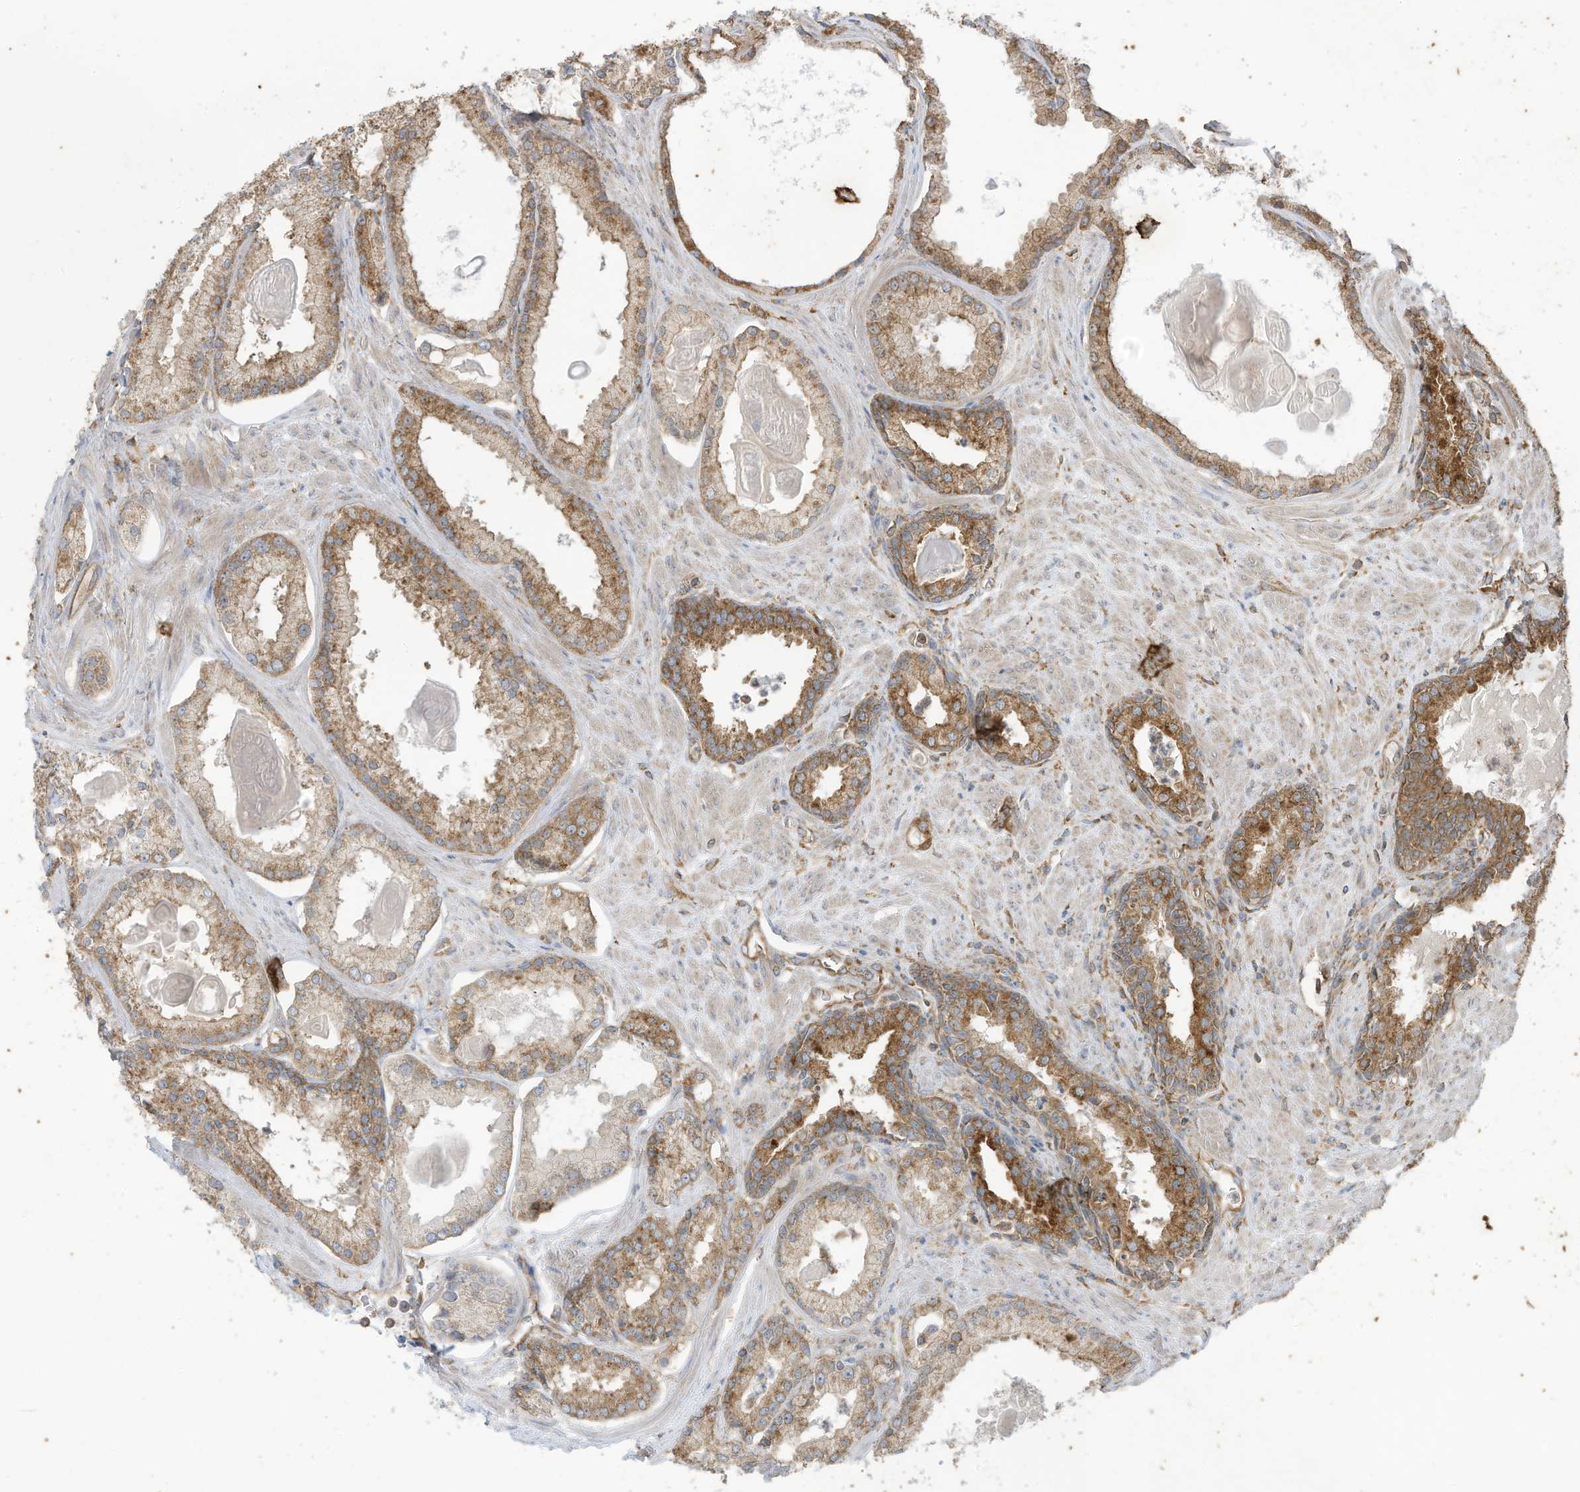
{"staining": {"intensity": "moderate", "quantity": ">75%", "location": "cytoplasmic/membranous"}, "tissue": "prostate cancer", "cell_type": "Tumor cells", "image_type": "cancer", "snomed": [{"axis": "morphology", "description": "Adenocarcinoma, Low grade"}, {"axis": "topography", "description": "Prostate"}], "caption": "The photomicrograph displays staining of prostate cancer, revealing moderate cytoplasmic/membranous protein expression (brown color) within tumor cells.", "gene": "CGAS", "patient": {"sex": "male", "age": 54}}